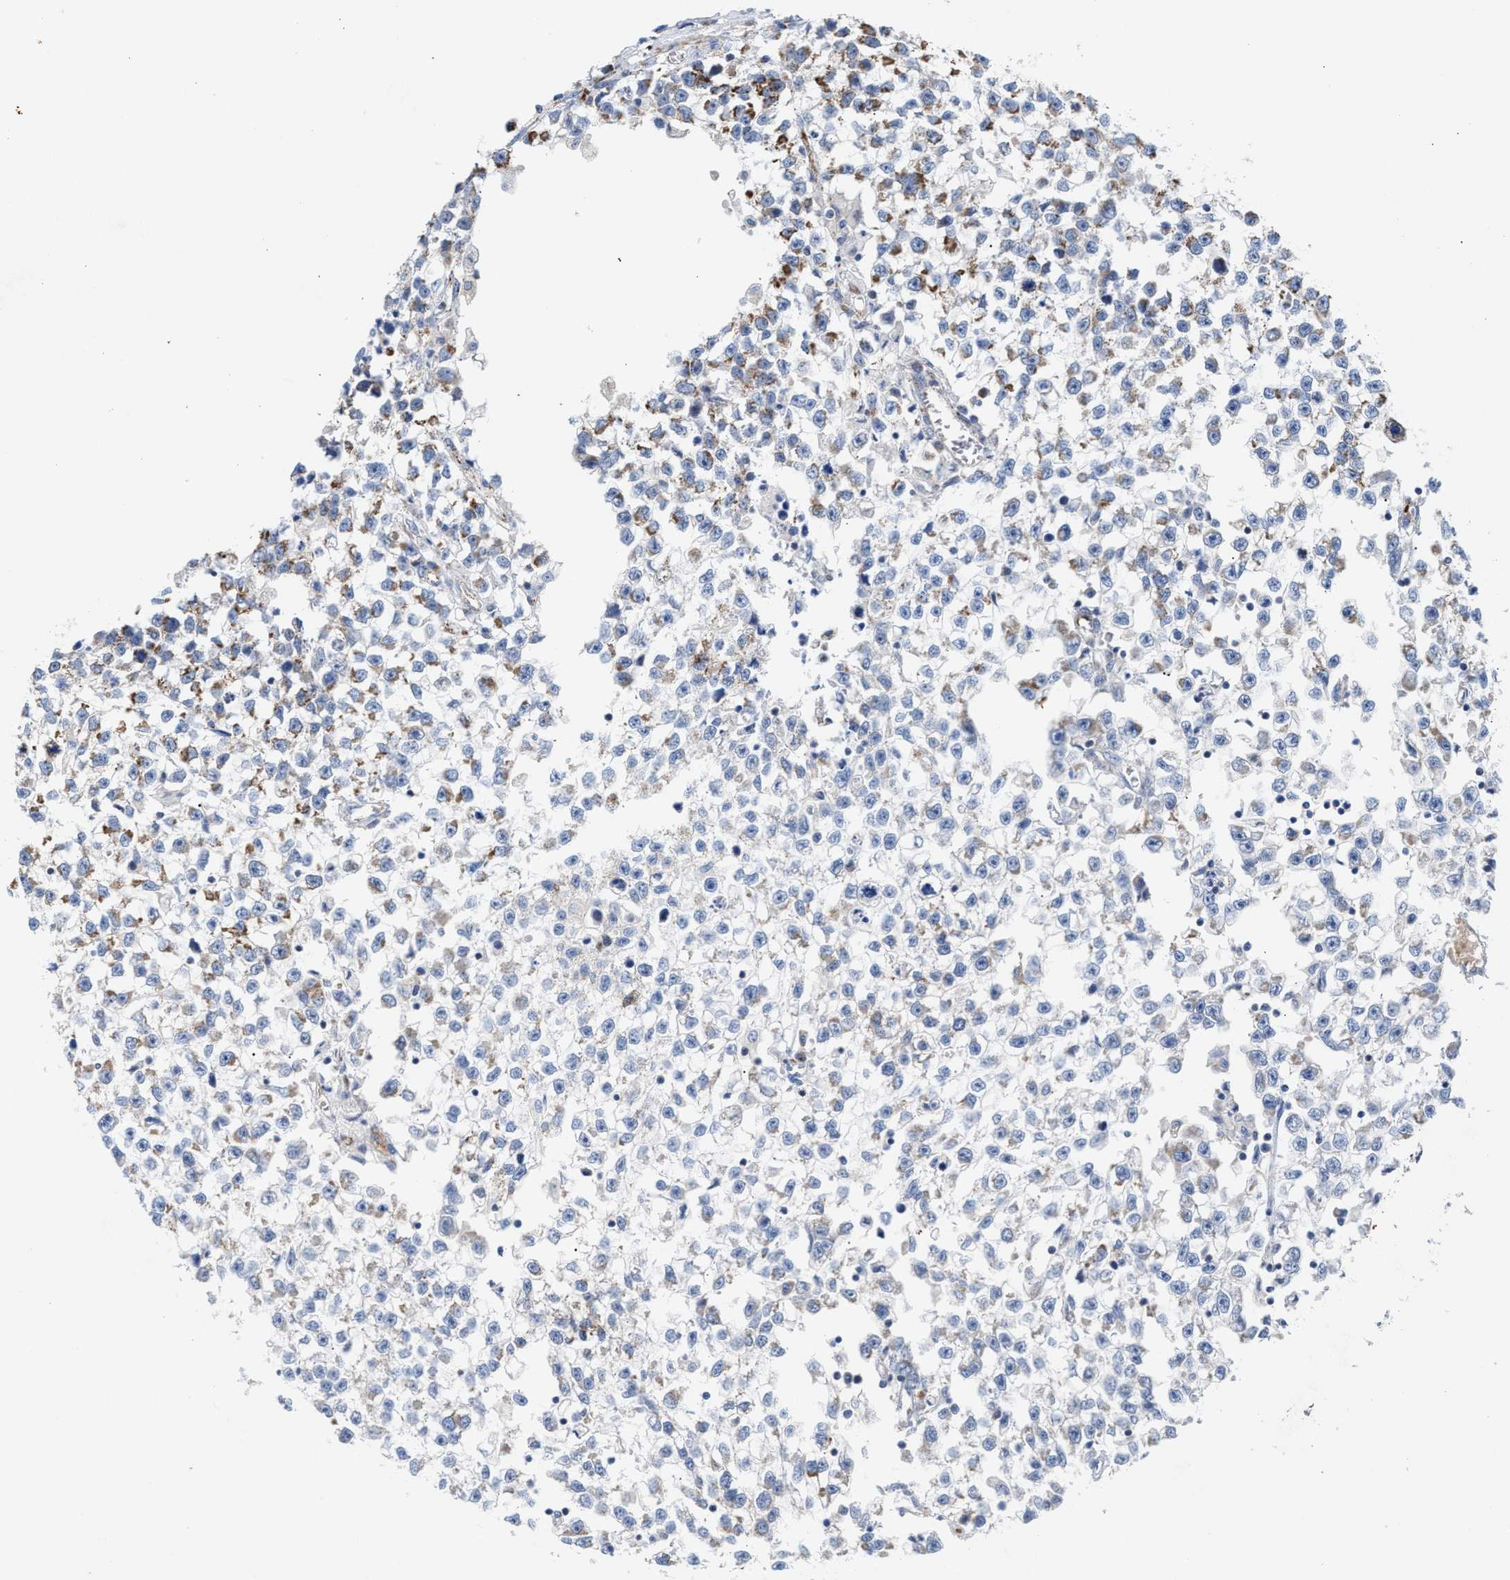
{"staining": {"intensity": "weak", "quantity": "25%-75%", "location": "cytoplasmic/membranous"}, "tissue": "testis cancer", "cell_type": "Tumor cells", "image_type": "cancer", "snomed": [{"axis": "morphology", "description": "Seminoma, NOS"}, {"axis": "morphology", "description": "Carcinoma, Embryonal, NOS"}, {"axis": "topography", "description": "Testis"}], "caption": "The micrograph exhibits staining of testis cancer, revealing weak cytoplasmic/membranous protein positivity (brown color) within tumor cells.", "gene": "MECR", "patient": {"sex": "male", "age": 51}}